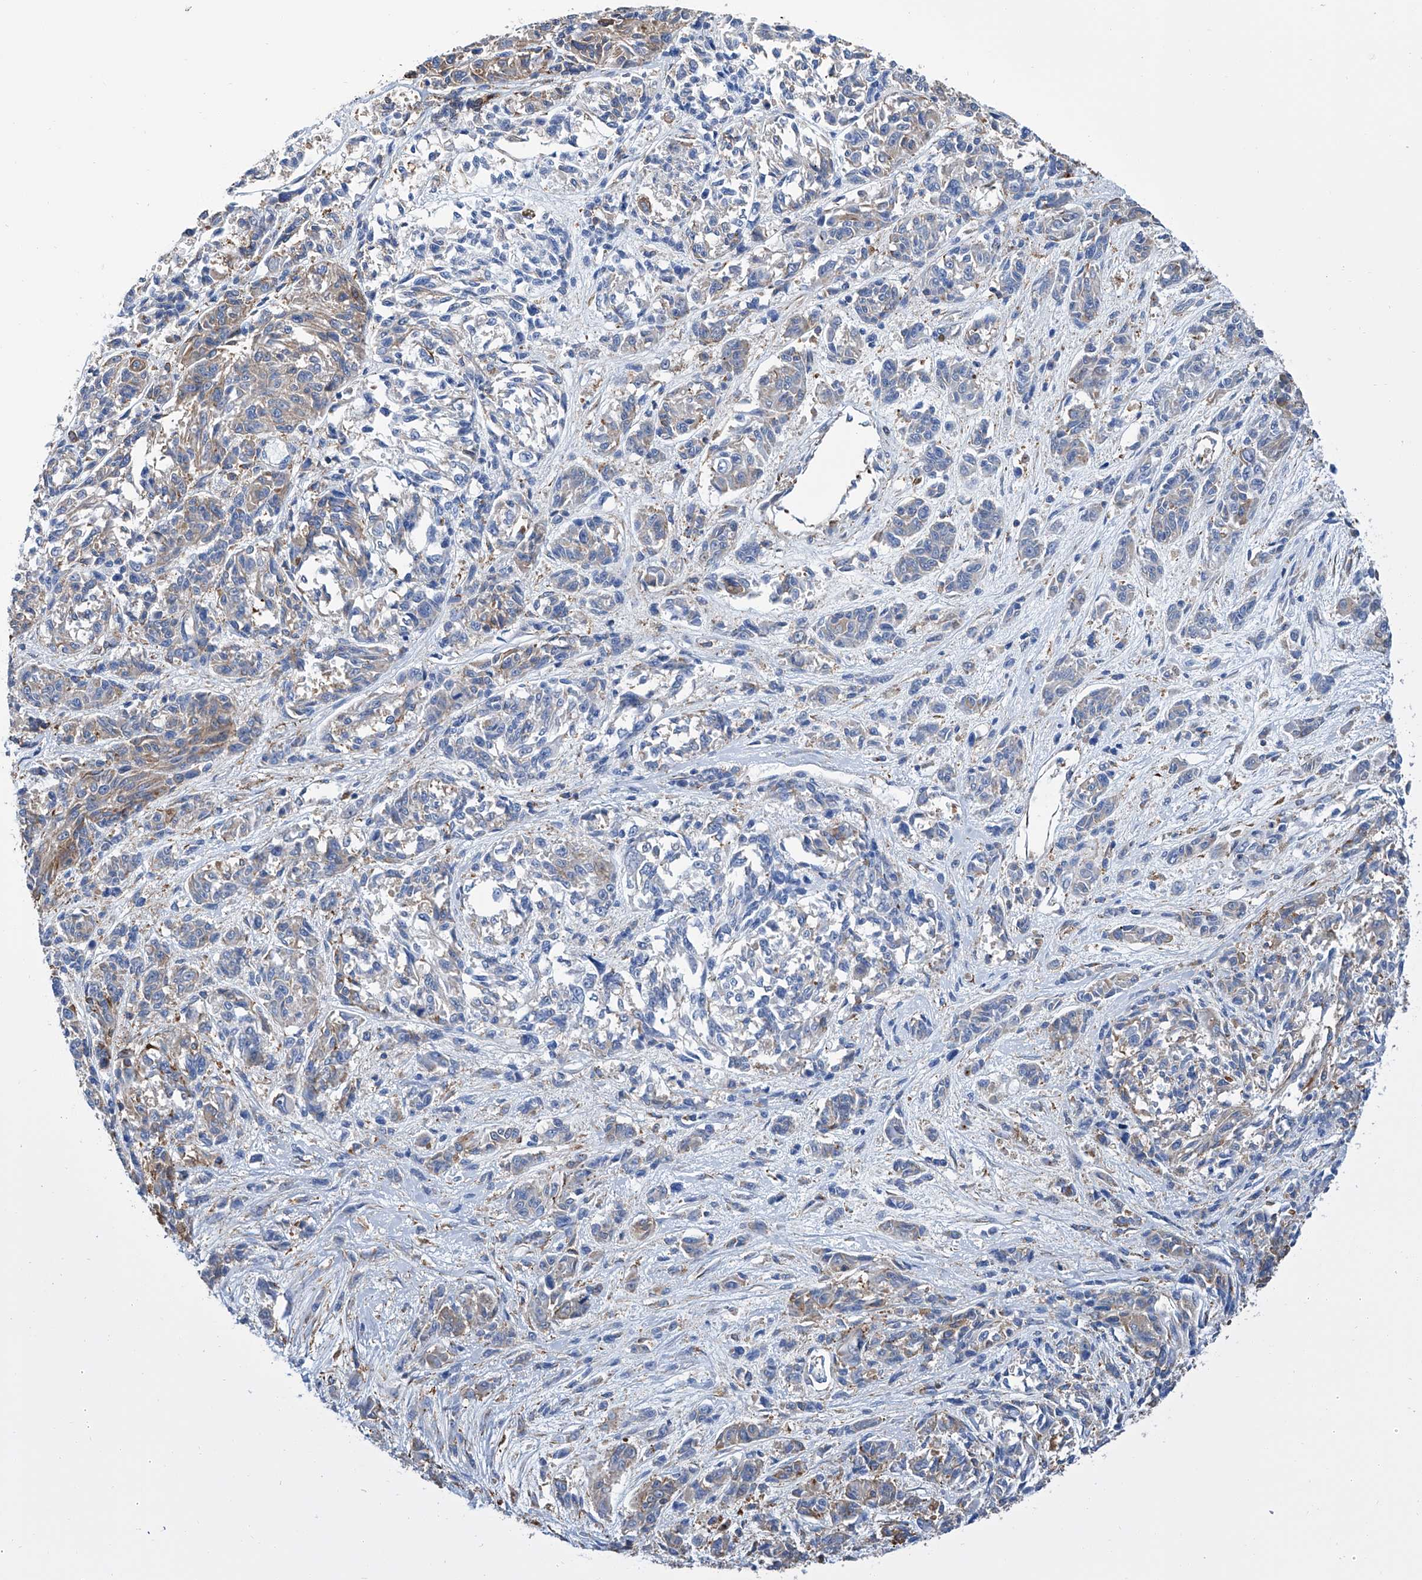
{"staining": {"intensity": "weak", "quantity": "<25%", "location": "cytoplasmic/membranous"}, "tissue": "melanoma", "cell_type": "Tumor cells", "image_type": "cancer", "snomed": [{"axis": "morphology", "description": "Malignant melanoma, NOS"}, {"axis": "topography", "description": "Skin"}], "caption": "There is no significant positivity in tumor cells of malignant melanoma. Nuclei are stained in blue.", "gene": "GPT", "patient": {"sex": "male", "age": 53}}